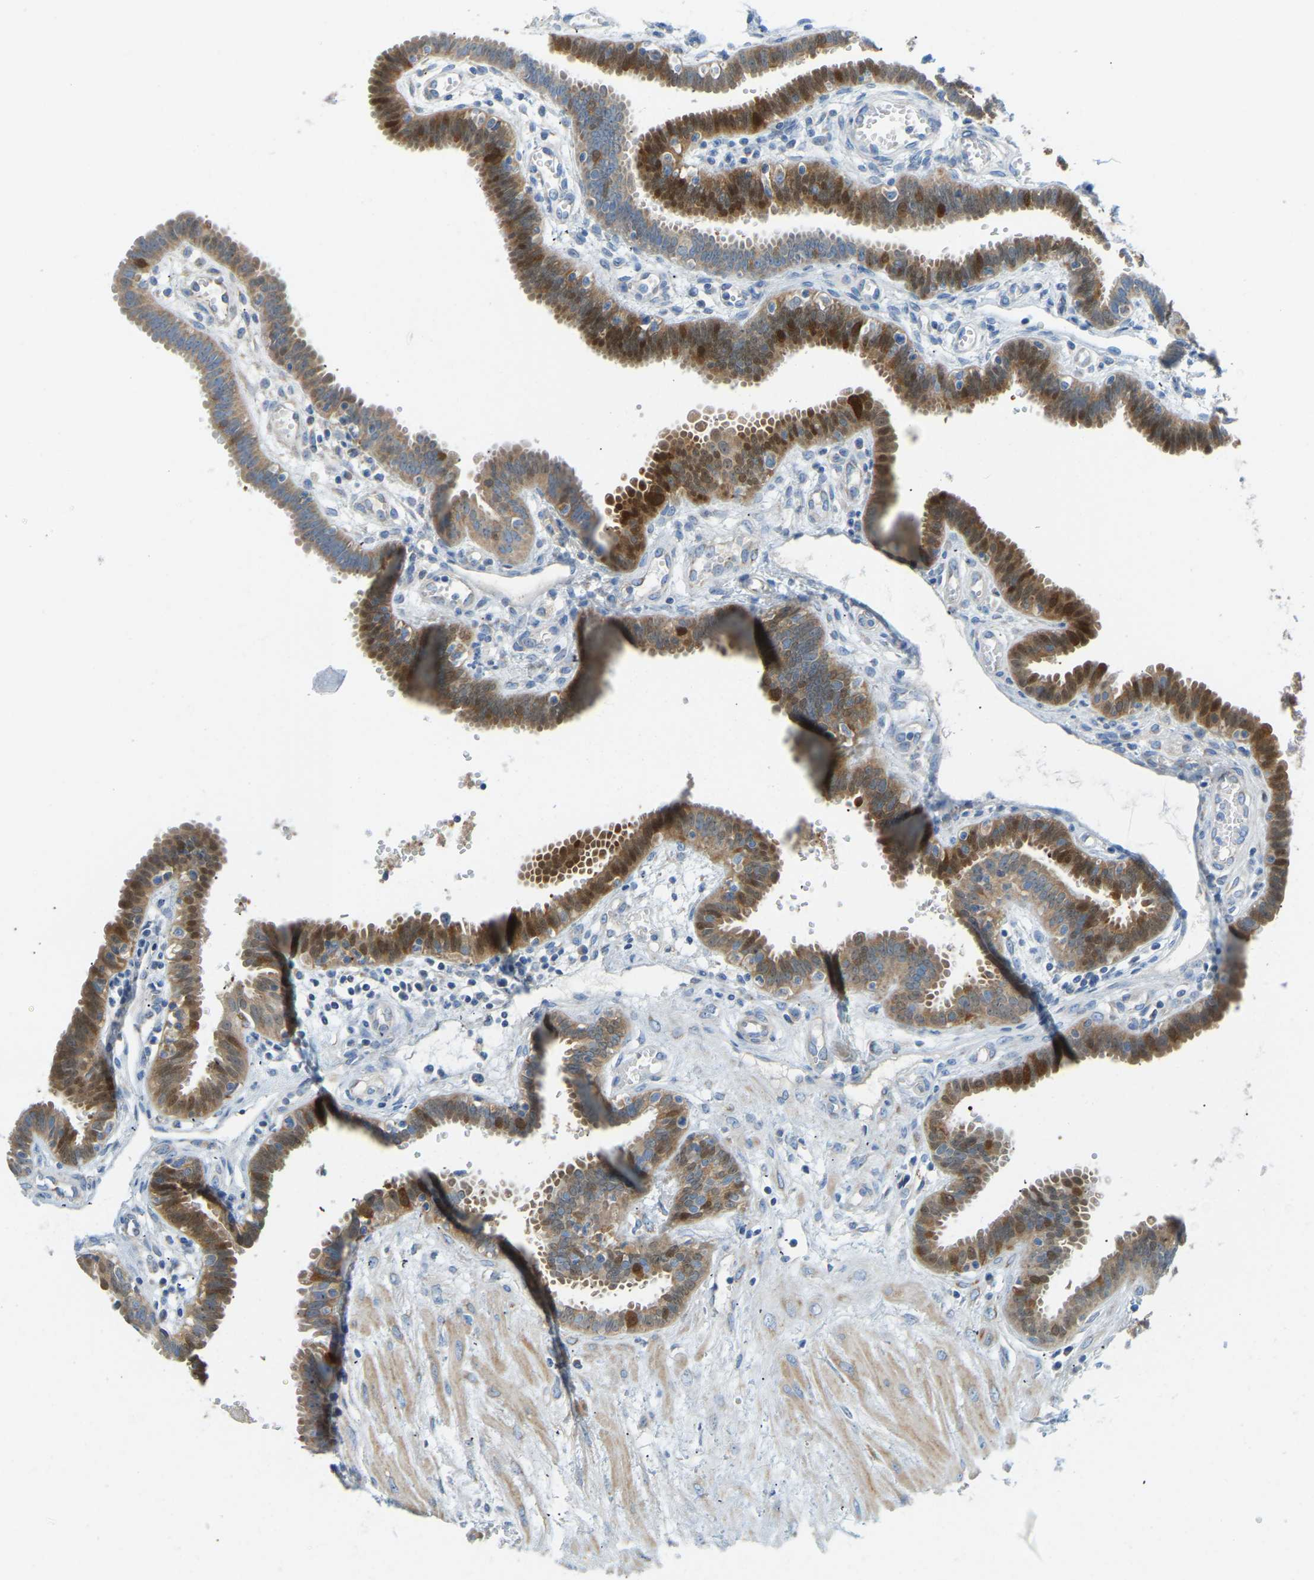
{"staining": {"intensity": "strong", "quantity": ">75%", "location": "cytoplasmic/membranous"}, "tissue": "fallopian tube", "cell_type": "Glandular cells", "image_type": "normal", "snomed": [{"axis": "morphology", "description": "Normal tissue, NOS"}, {"axis": "topography", "description": "Fallopian tube"}, {"axis": "topography", "description": "Placenta"}], "caption": "A high amount of strong cytoplasmic/membranous positivity is present in about >75% of glandular cells in unremarkable fallopian tube.", "gene": "GDA", "patient": {"sex": "female", "age": 32}}